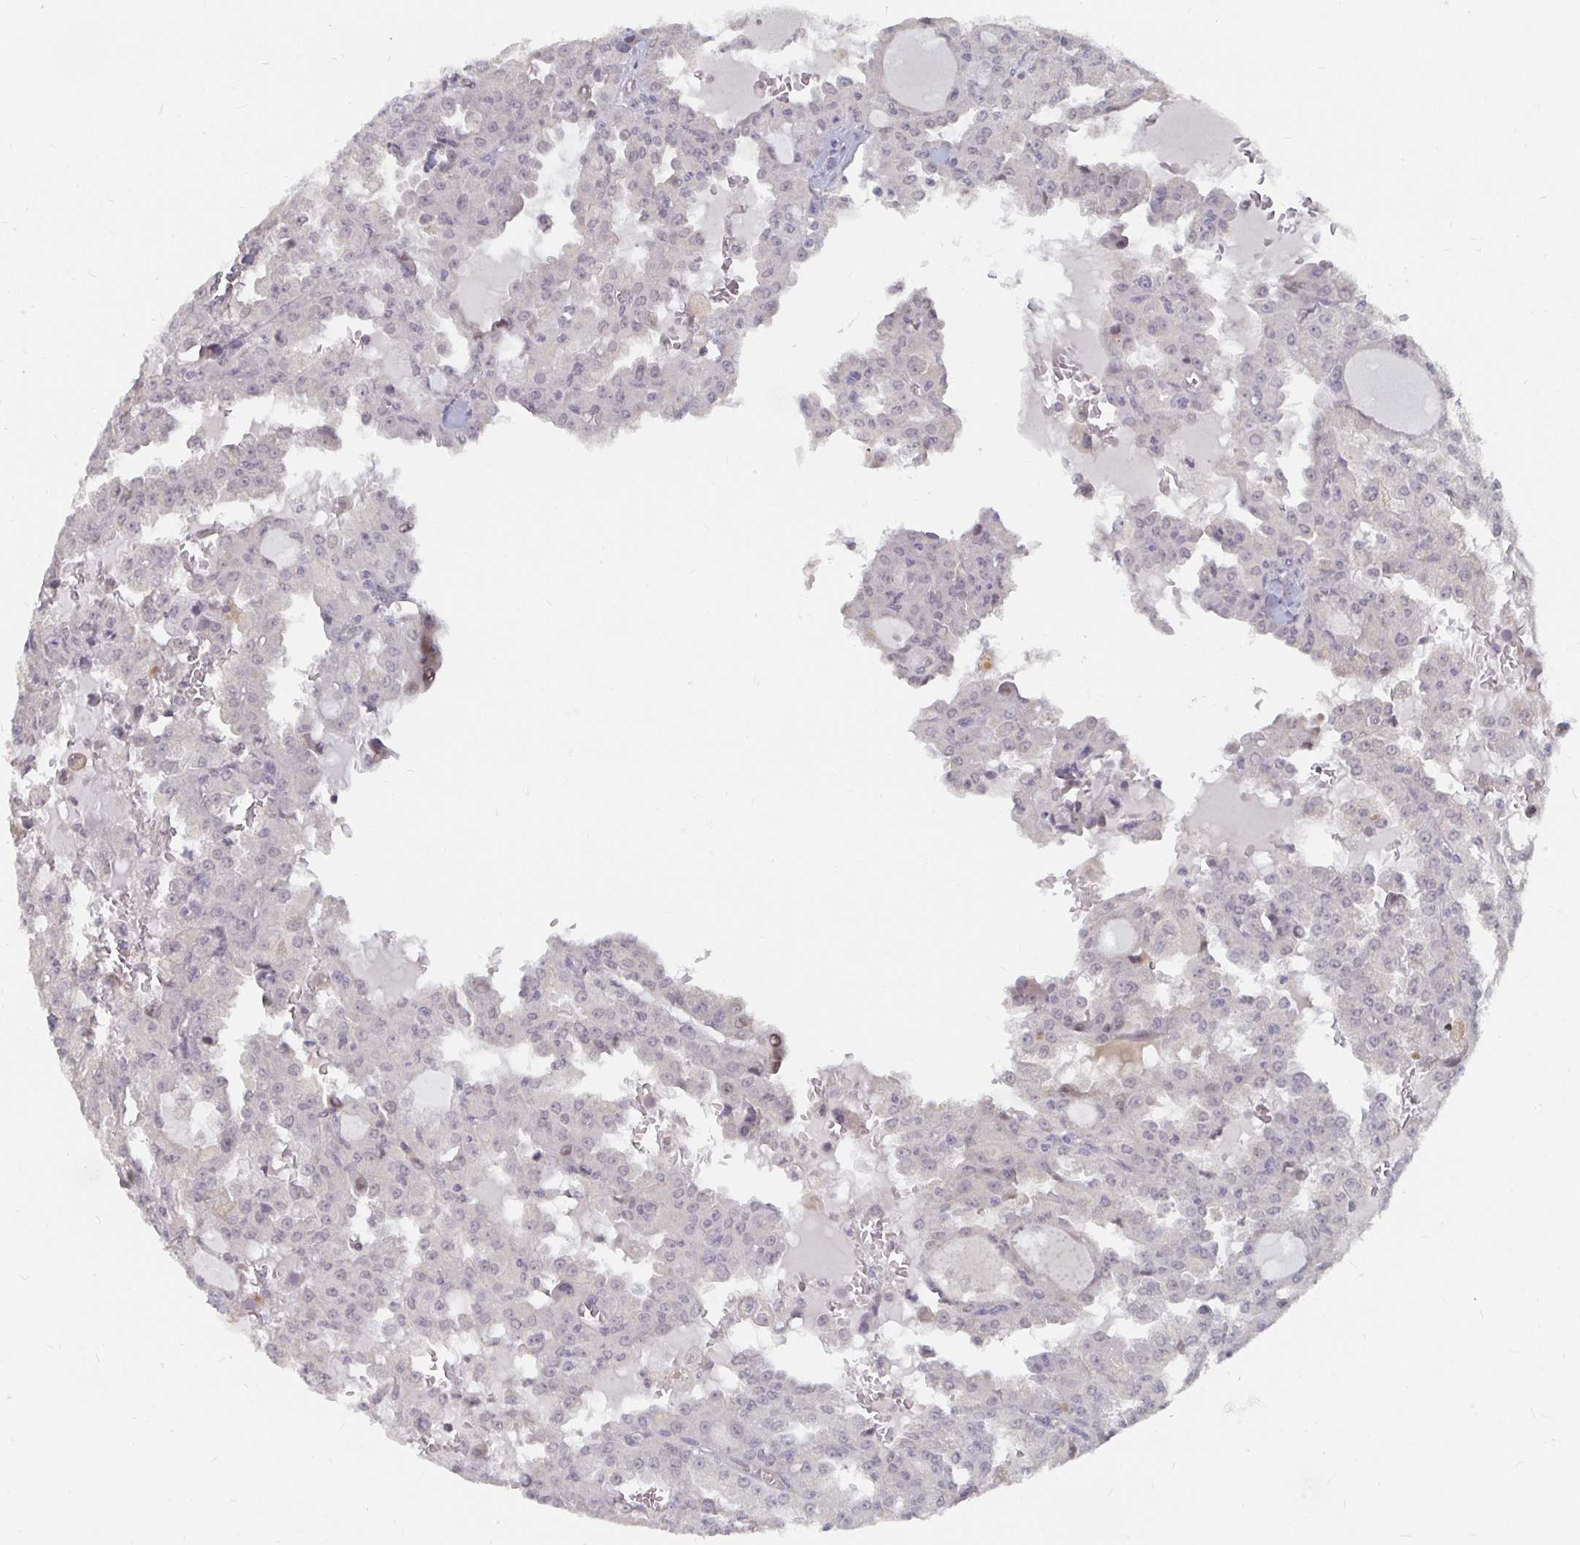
{"staining": {"intensity": "negative", "quantity": "none", "location": "none"}, "tissue": "head and neck cancer", "cell_type": "Tumor cells", "image_type": "cancer", "snomed": [{"axis": "morphology", "description": "Adenocarcinoma, NOS"}, {"axis": "topography", "description": "Head-Neck"}], "caption": "High magnification brightfield microscopy of head and neck cancer stained with DAB (3,3'-diaminobenzidine) (brown) and counterstained with hematoxylin (blue): tumor cells show no significant expression. Brightfield microscopy of immunohistochemistry (IHC) stained with DAB (brown) and hematoxylin (blue), captured at high magnification.", "gene": "MEIS1", "patient": {"sex": "male", "age": 64}}